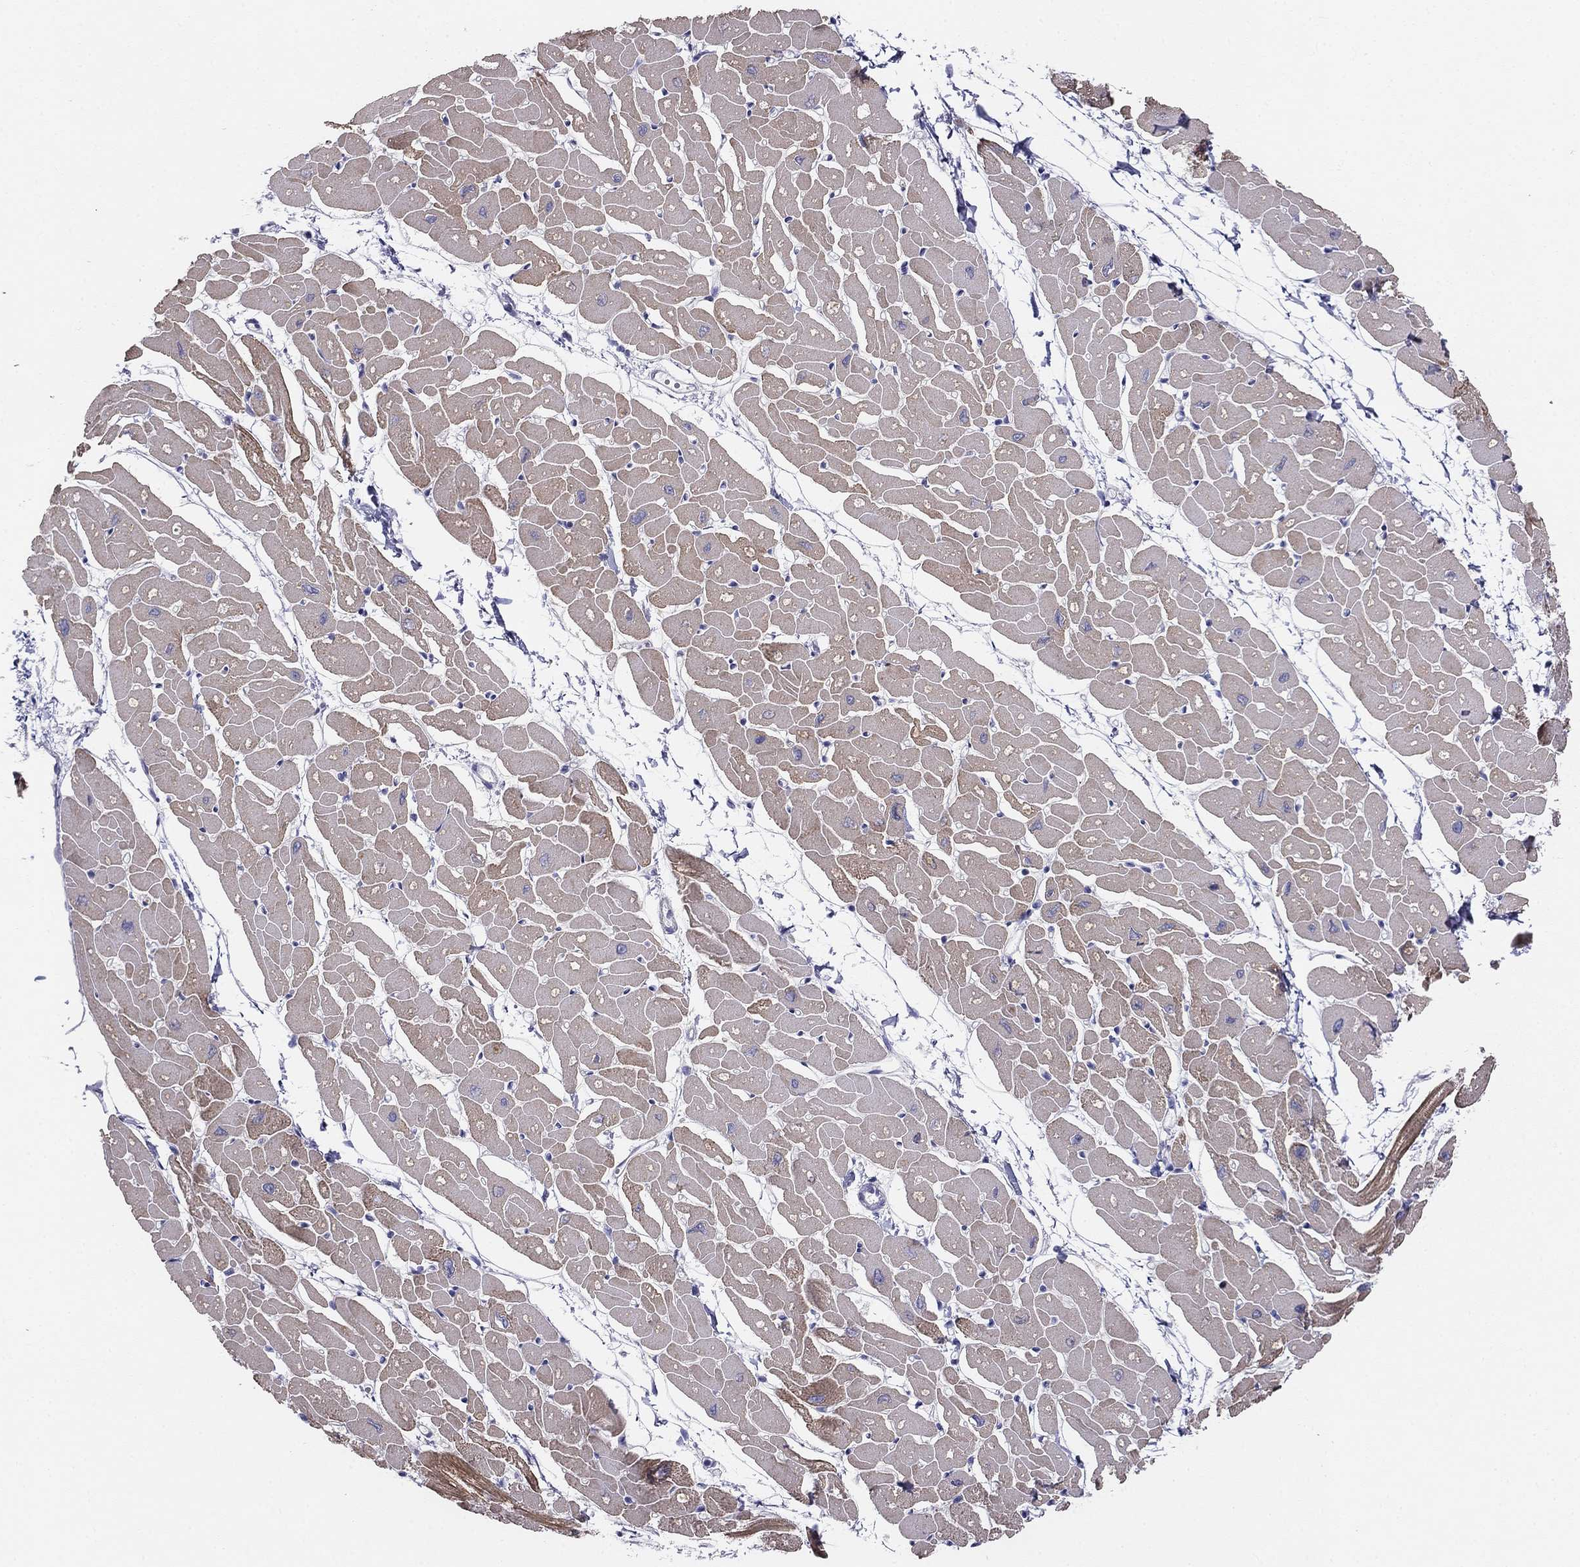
{"staining": {"intensity": "moderate", "quantity": ">75%", "location": "cytoplasmic/membranous"}, "tissue": "heart muscle", "cell_type": "Cardiomyocytes", "image_type": "normal", "snomed": [{"axis": "morphology", "description": "Normal tissue, NOS"}, {"axis": "topography", "description": "Heart"}], "caption": "Brown immunohistochemical staining in benign human heart muscle displays moderate cytoplasmic/membranous positivity in about >75% of cardiomyocytes.", "gene": "MGAT4C", "patient": {"sex": "male", "age": 57}}